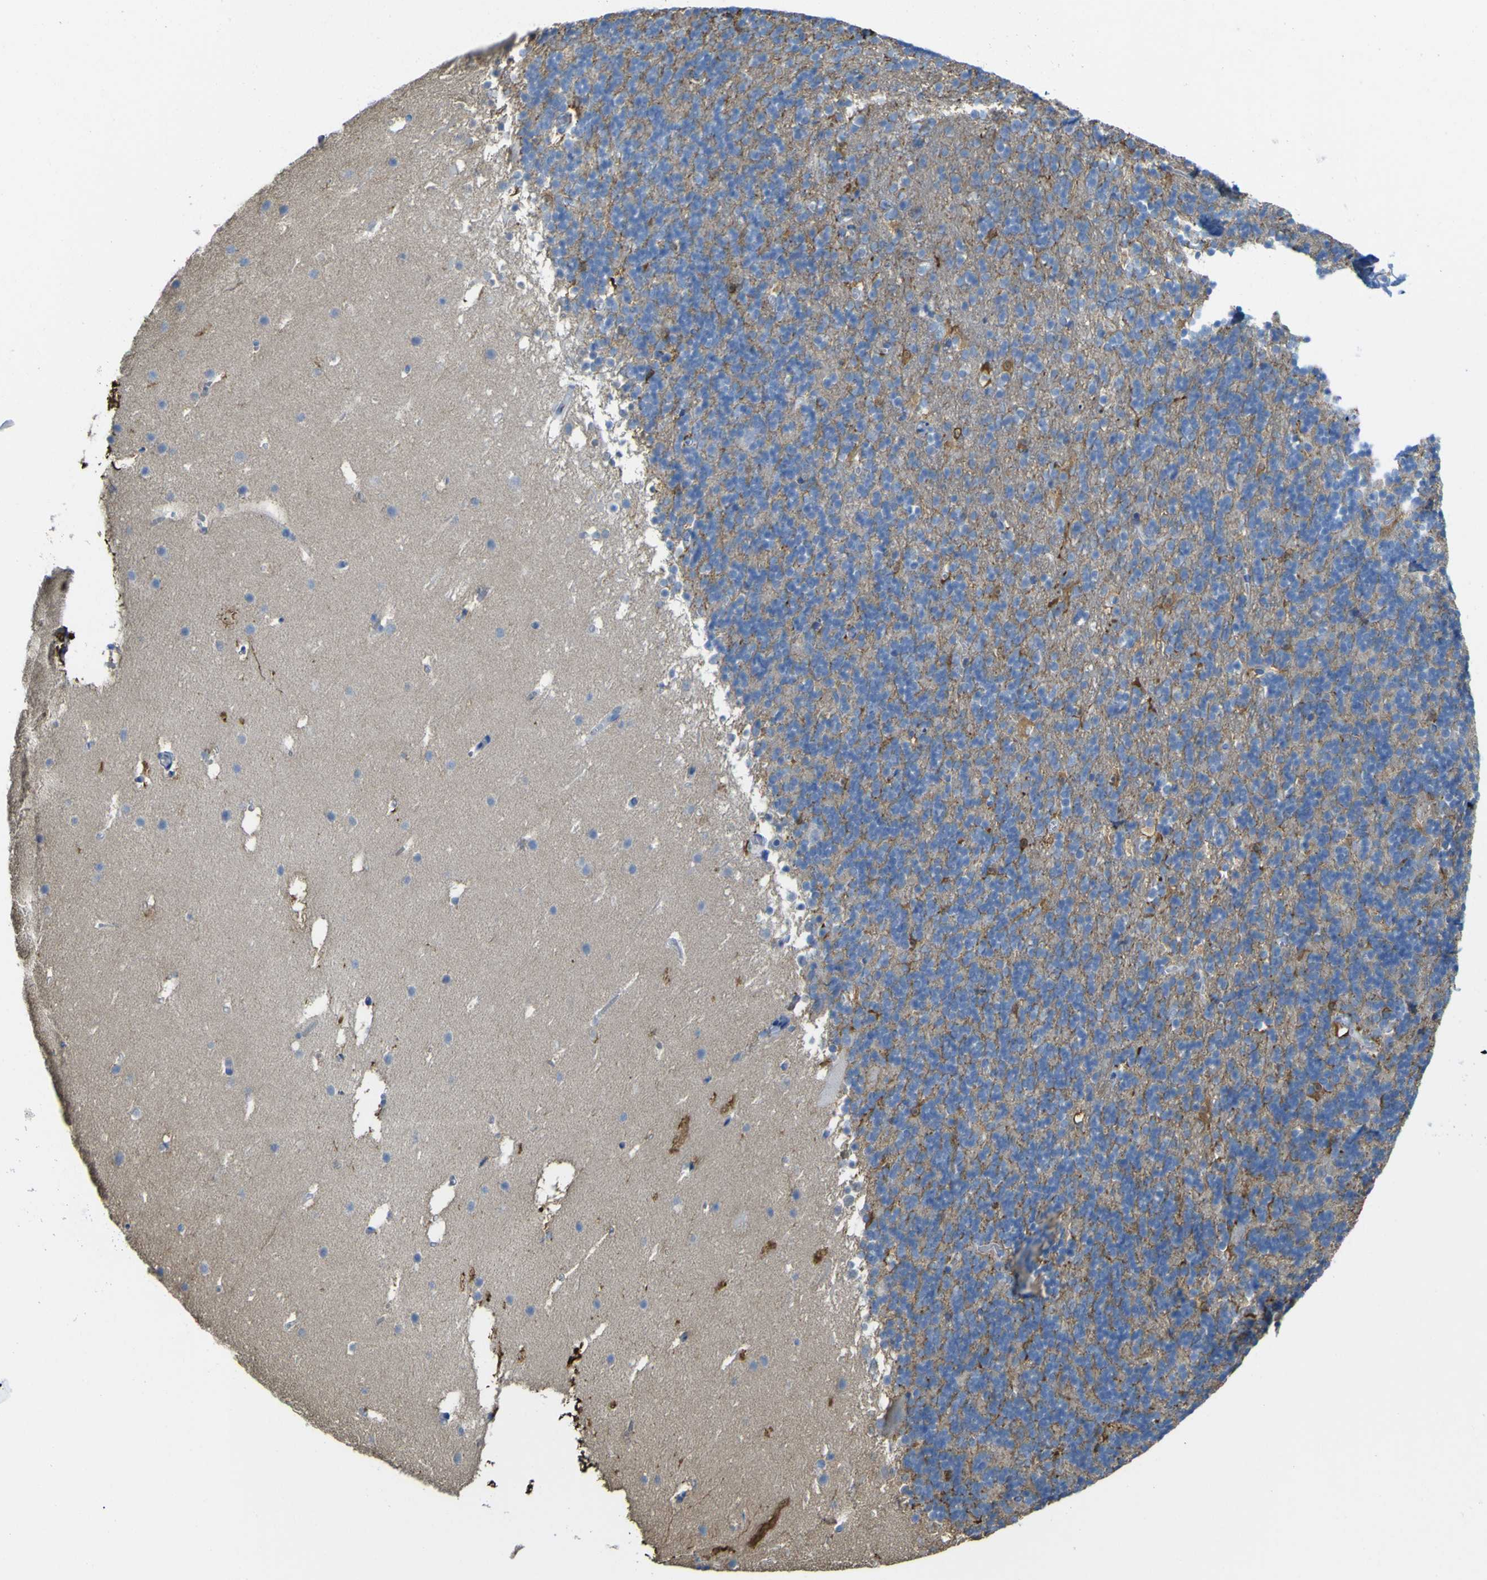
{"staining": {"intensity": "negative", "quantity": "none", "location": "none"}, "tissue": "cerebellum", "cell_type": "Cells in granular layer", "image_type": "normal", "snomed": [{"axis": "morphology", "description": "Normal tissue, NOS"}, {"axis": "topography", "description": "Cerebellum"}], "caption": "A high-resolution photomicrograph shows immunohistochemistry (IHC) staining of unremarkable cerebellum, which demonstrates no significant expression in cells in granular layer.", "gene": "ABHD3", "patient": {"sex": "male", "age": 45}}